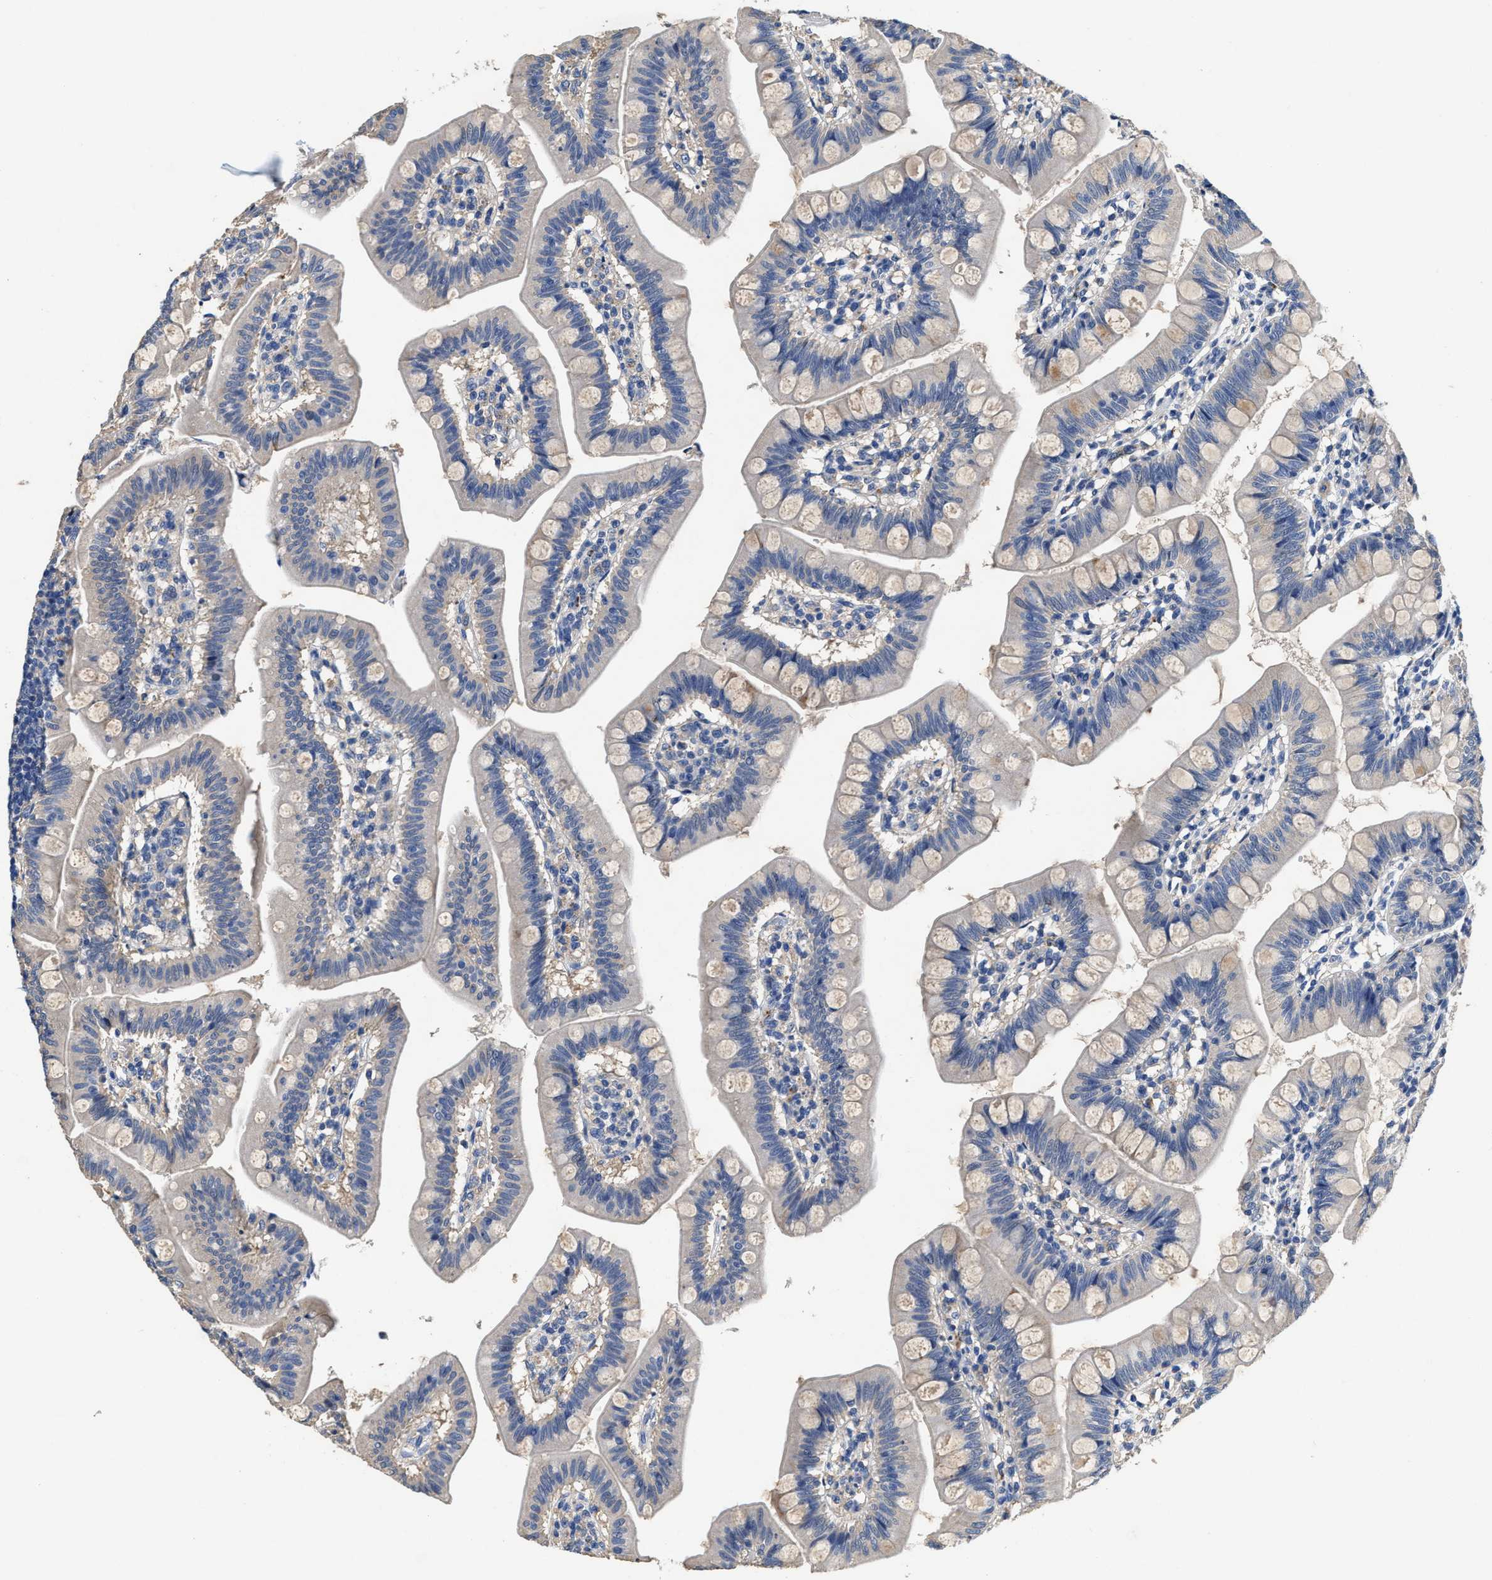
{"staining": {"intensity": "moderate", "quantity": "<25%", "location": "cytoplasmic/membranous"}, "tissue": "small intestine", "cell_type": "Glandular cells", "image_type": "normal", "snomed": [{"axis": "morphology", "description": "Normal tissue, NOS"}, {"axis": "topography", "description": "Small intestine"}], "caption": "Protein staining by immunohistochemistry displays moderate cytoplasmic/membranous positivity in approximately <25% of glandular cells in normal small intestine.", "gene": "PEG10", "patient": {"sex": "male", "age": 7}}